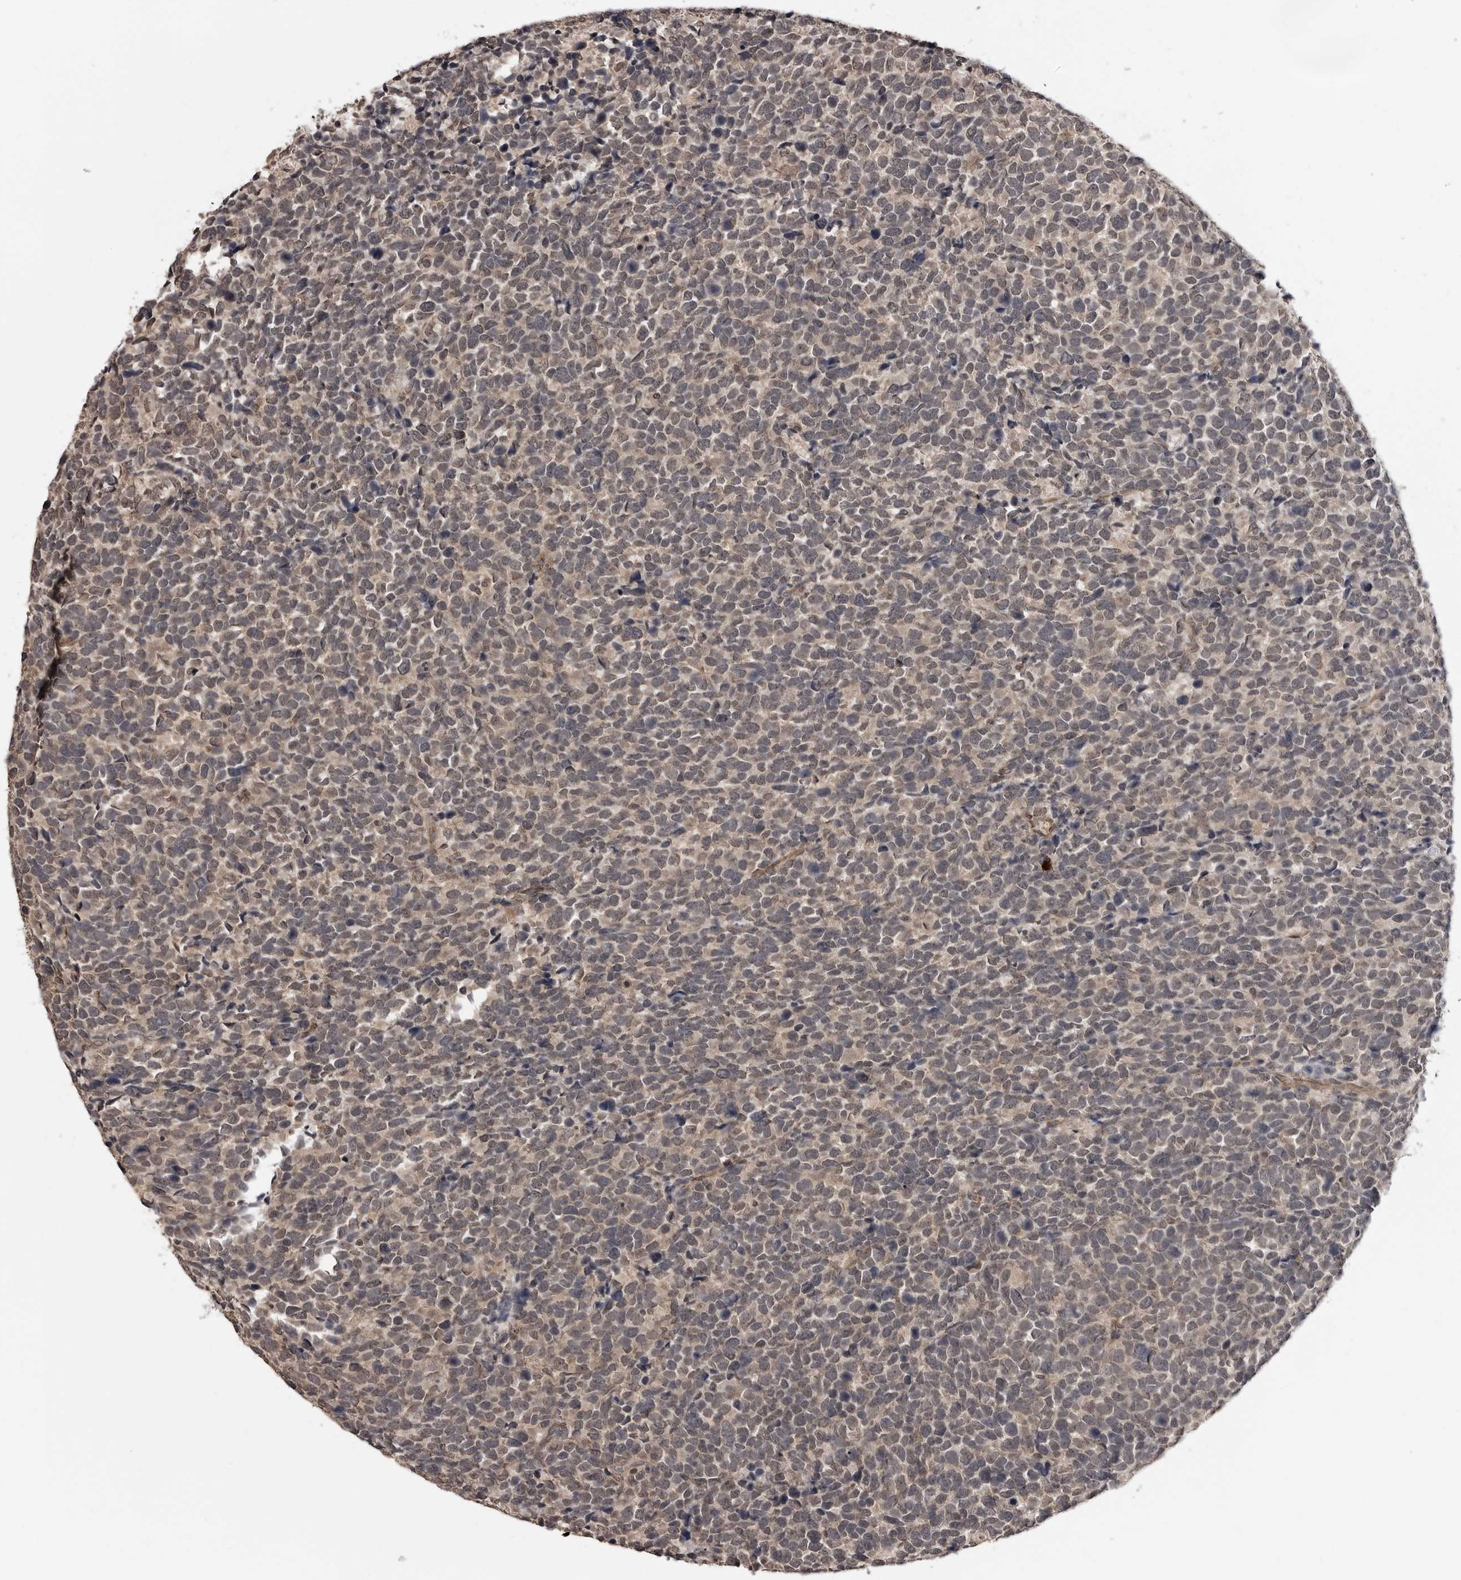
{"staining": {"intensity": "weak", "quantity": "<25%", "location": "cytoplasmic/membranous,nuclear"}, "tissue": "urothelial cancer", "cell_type": "Tumor cells", "image_type": "cancer", "snomed": [{"axis": "morphology", "description": "Urothelial carcinoma, High grade"}, {"axis": "topography", "description": "Urinary bladder"}], "caption": "IHC histopathology image of urothelial cancer stained for a protein (brown), which reveals no expression in tumor cells.", "gene": "IL24", "patient": {"sex": "female", "age": 82}}